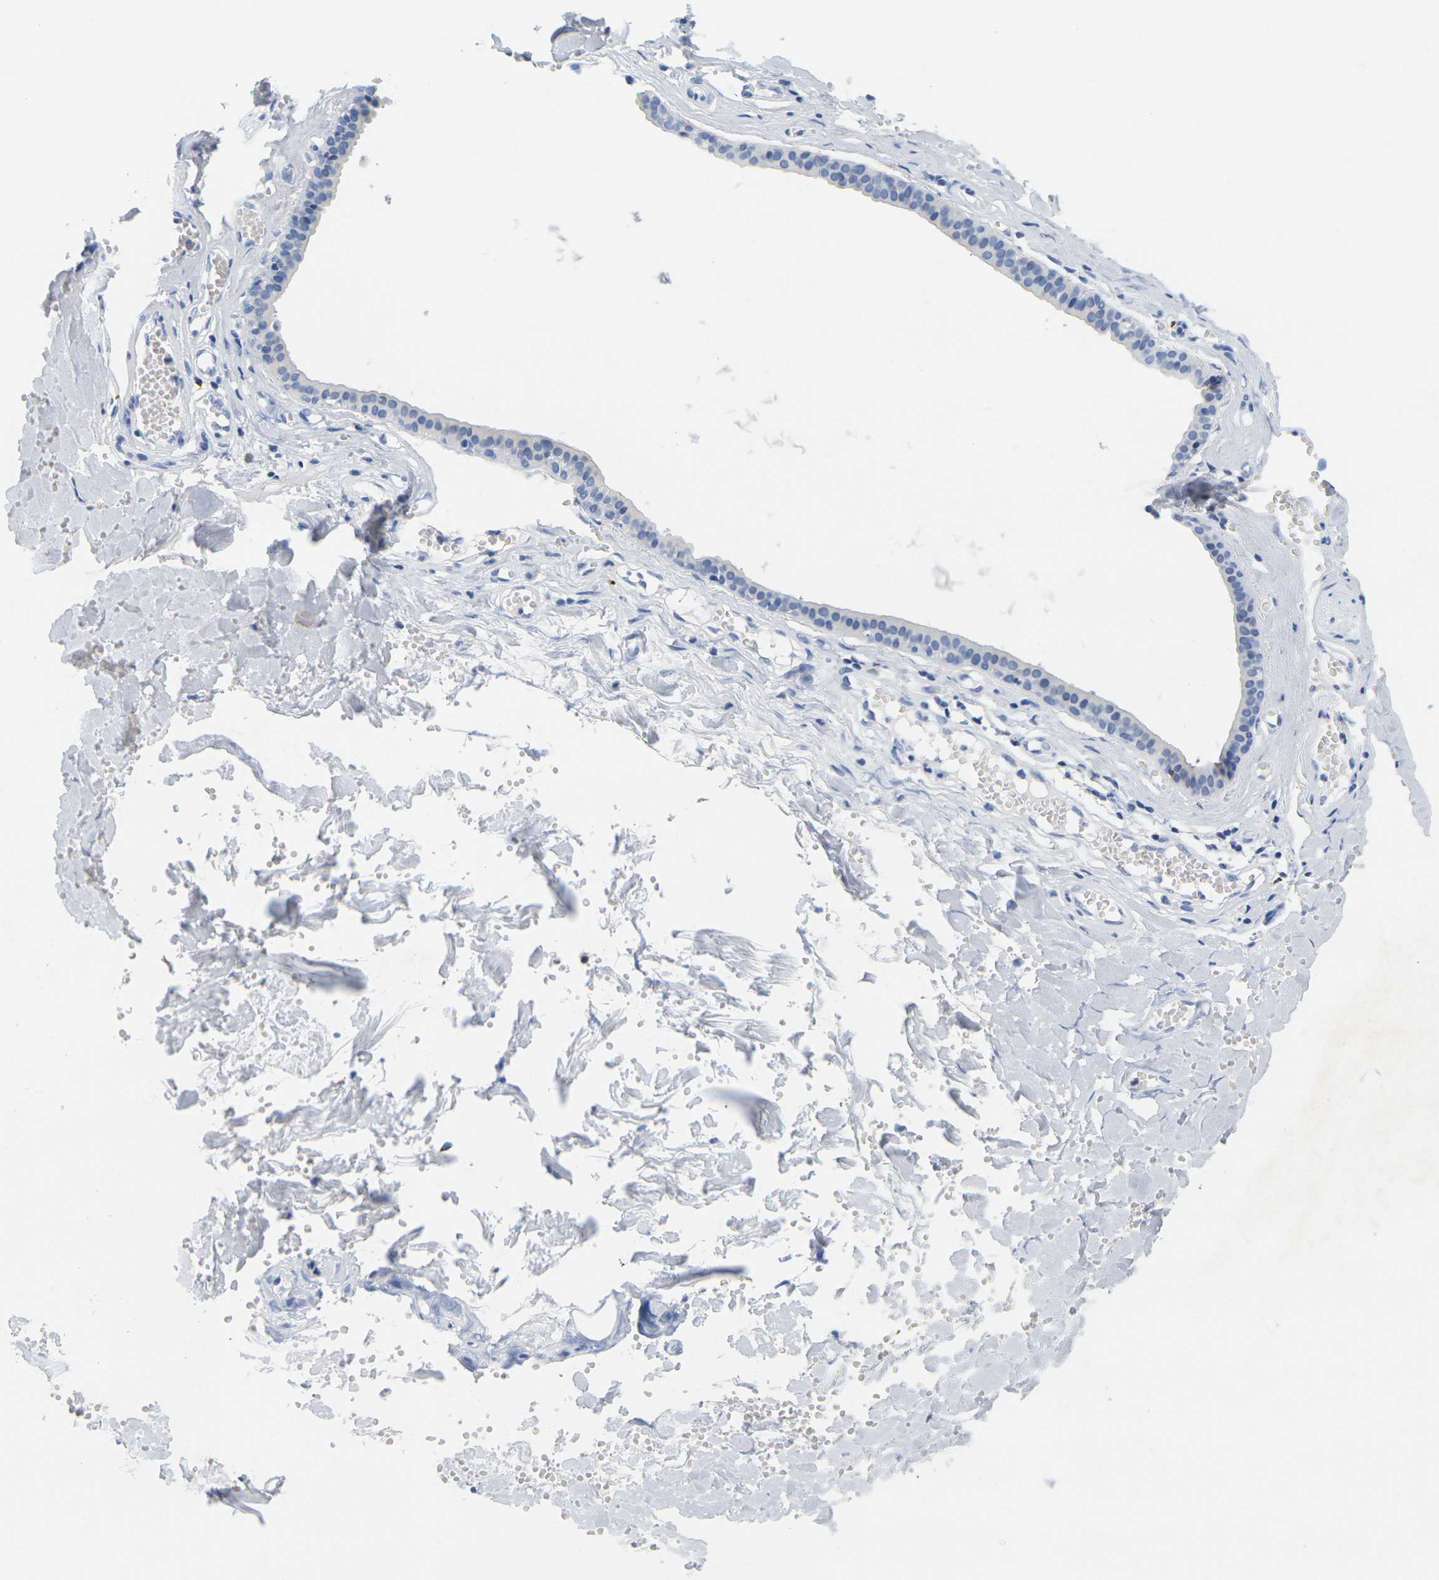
{"staining": {"intensity": "negative", "quantity": "none", "location": "none"}, "tissue": "salivary gland", "cell_type": "Glandular cells", "image_type": "normal", "snomed": [{"axis": "morphology", "description": "Normal tissue, NOS"}, {"axis": "topography", "description": "Salivary gland"}], "caption": "Immunohistochemical staining of unremarkable salivary gland displays no significant staining in glandular cells. (DAB (3,3'-diaminobenzidine) IHC, high magnification).", "gene": "HLA", "patient": {"sex": "male", "age": 62}}